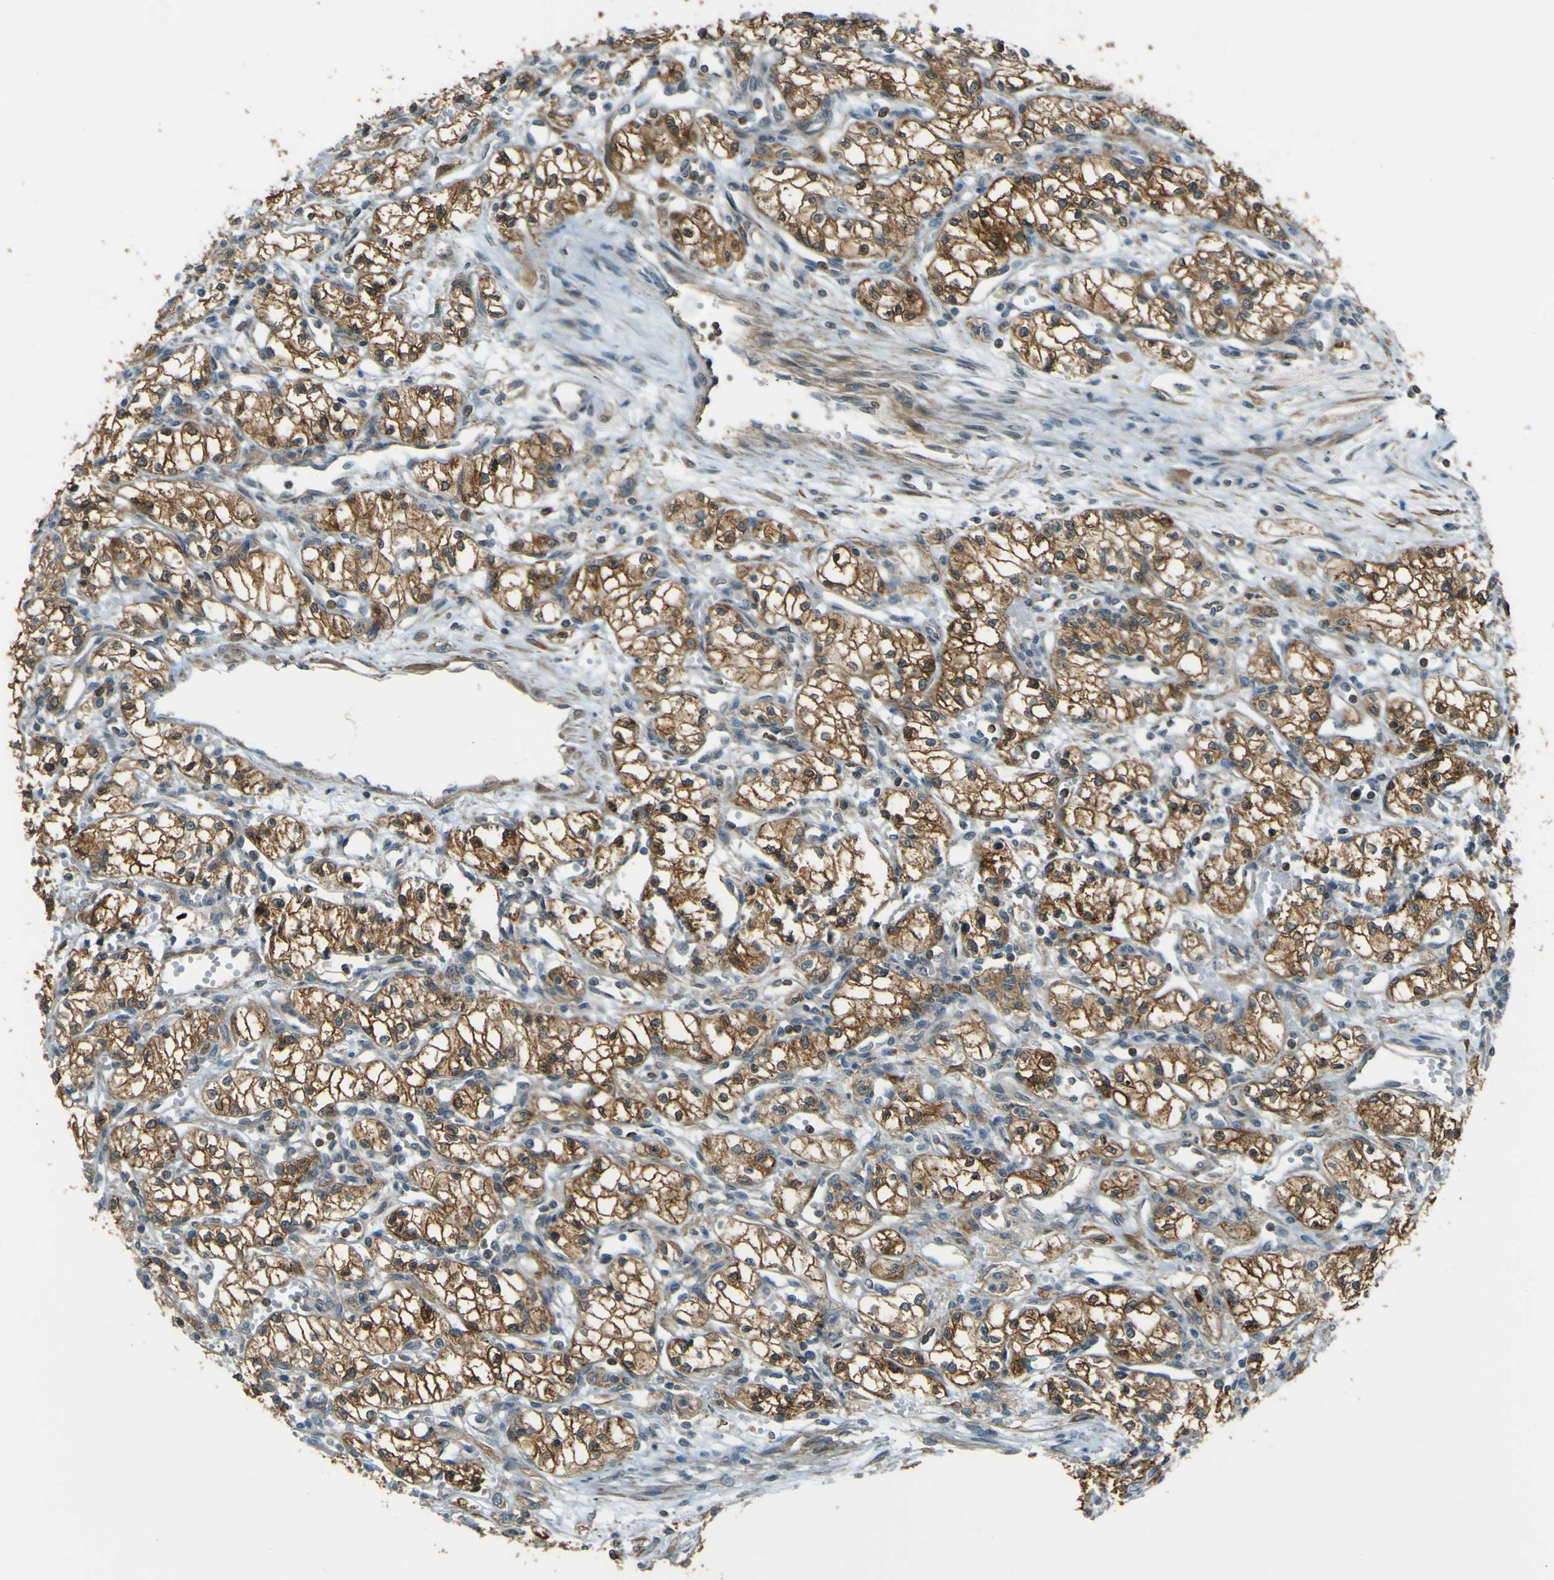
{"staining": {"intensity": "moderate", "quantity": ">75%", "location": "cytoplasmic/membranous"}, "tissue": "renal cancer", "cell_type": "Tumor cells", "image_type": "cancer", "snomed": [{"axis": "morphology", "description": "Normal tissue, NOS"}, {"axis": "morphology", "description": "Adenocarcinoma, NOS"}, {"axis": "topography", "description": "Kidney"}], "caption": "An IHC photomicrograph of neoplastic tissue is shown. Protein staining in brown shows moderate cytoplasmic/membranous positivity in renal adenocarcinoma within tumor cells. Using DAB (3,3'-diaminobenzidine) (brown) and hematoxylin (blue) stains, captured at high magnification using brightfield microscopy.", "gene": "LPCAT1", "patient": {"sex": "male", "age": 59}}